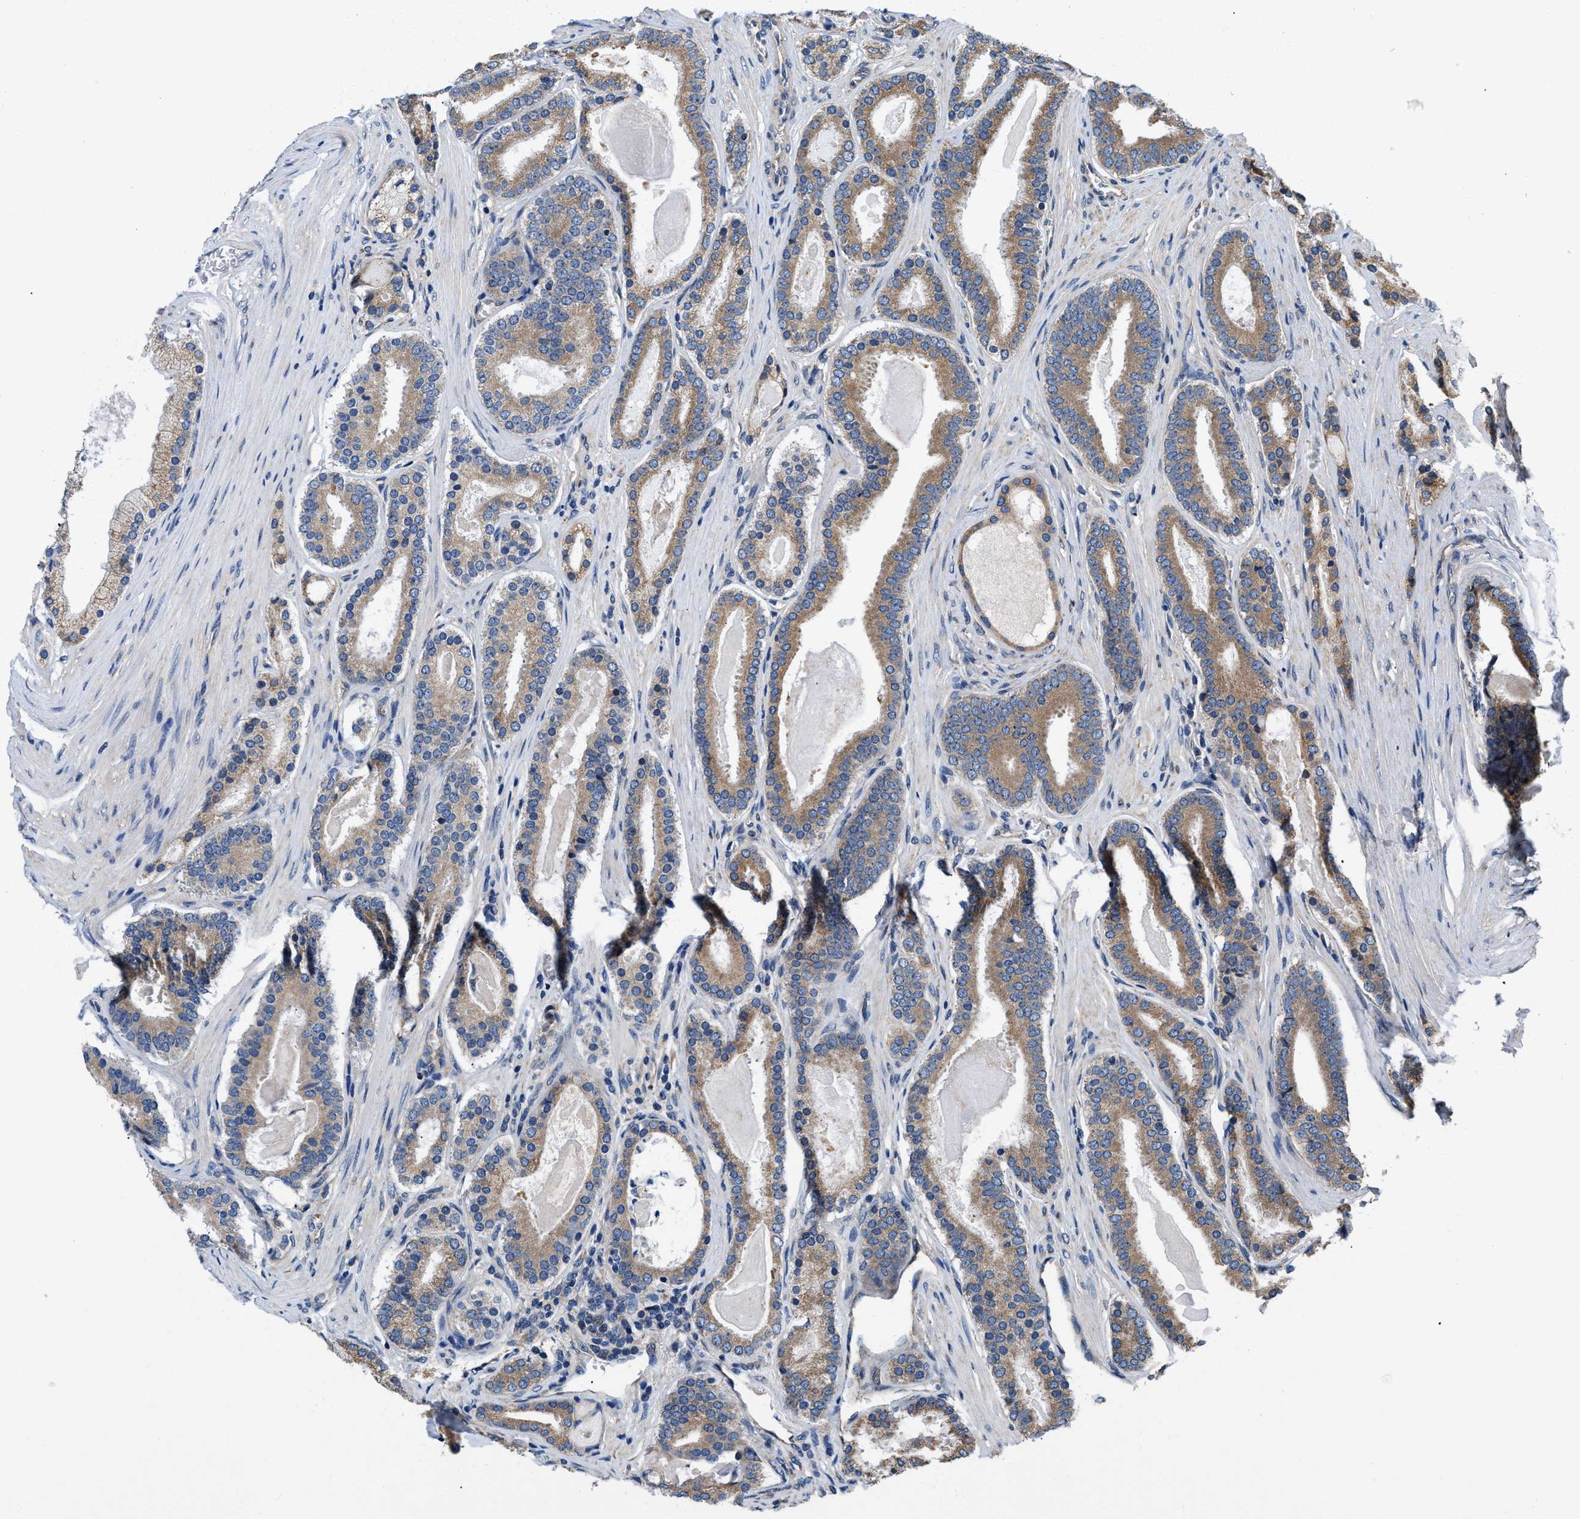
{"staining": {"intensity": "moderate", "quantity": ">75%", "location": "cytoplasmic/membranous"}, "tissue": "prostate cancer", "cell_type": "Tumor cells", "image_type": "cancer", "snomed": [{"axis": "morphology", "description": "Adenocarcinoma, High grade"}, {"axis": "topography", "description": "Prostate"}], "caption": "Immunohistochemical staining of human prostate high-grade adenocarcinoma displays medium levels of moderate cytoplasmic/membranous protein staining in approximately >75% of tumor cells. (Stains: DAB in brown, nuclei in blue, Microscopy: brightfield microscopy at high magnification).", "gene": "CEP128", "patient": {"sex": "male", "age": 60}}